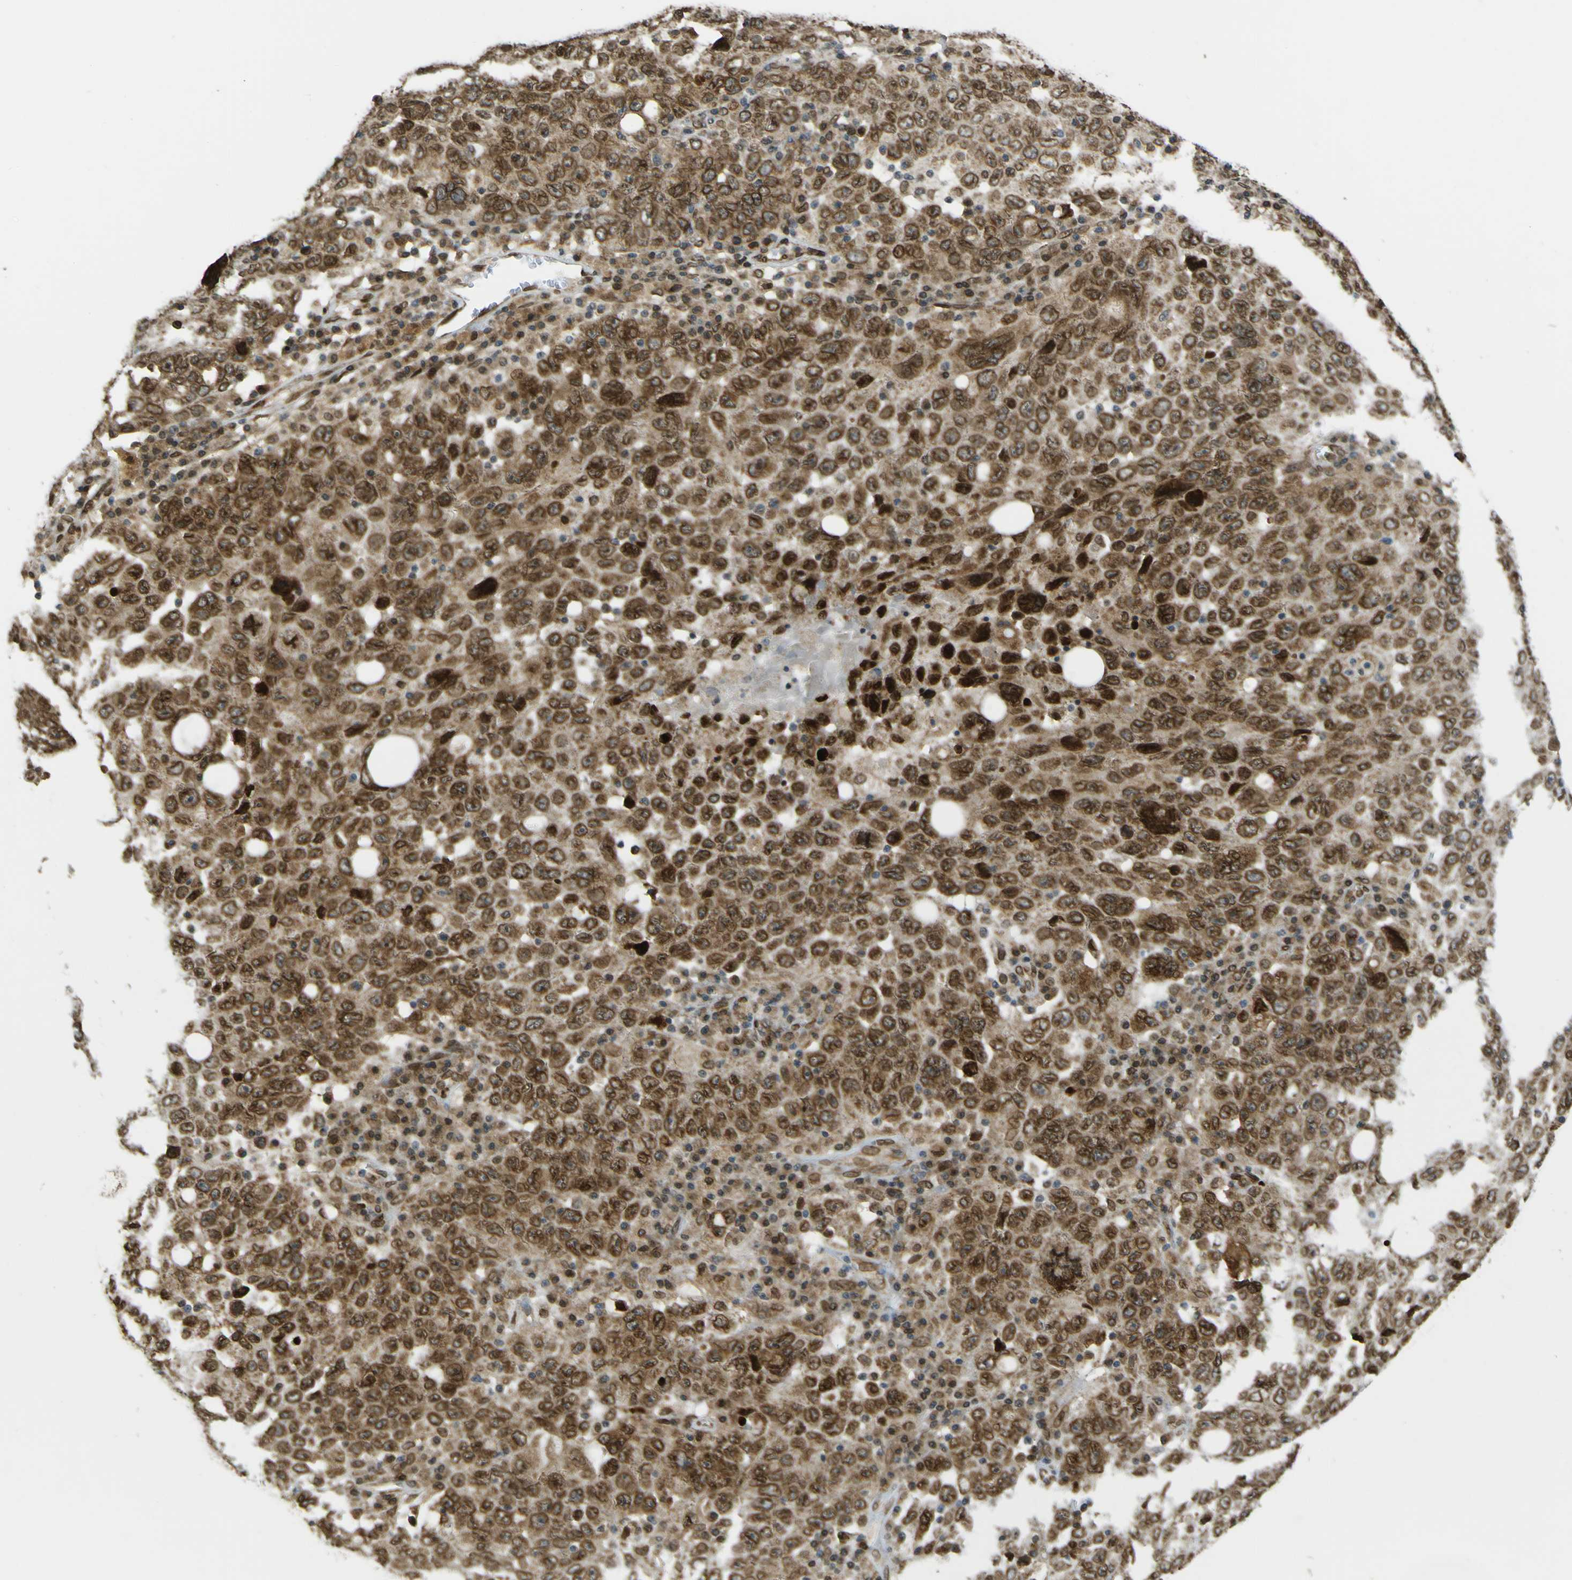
{"staining": {"intensity": "moderate", "quantity": ">75%", "location": "cytoplasmic/membranous,nuclear"}, "tissue": "ovarian cancer", "cell_type": "Tumor cells", "image_type": "cancer", "snomed": [{"axis": "morphology", "description": "Carcinoma, endometroid"}, {"axis": "topography", "description": "Ovary"}], "caption": "Tumor cells exhibit medium levels of moderate cytoplasmic/membranous and nuclear staining in approximately >75% of cells in human endometroid carcinoma (ovarian).", "gene": "GALNT1", "patient": {"sex": "female", "age": 62}}